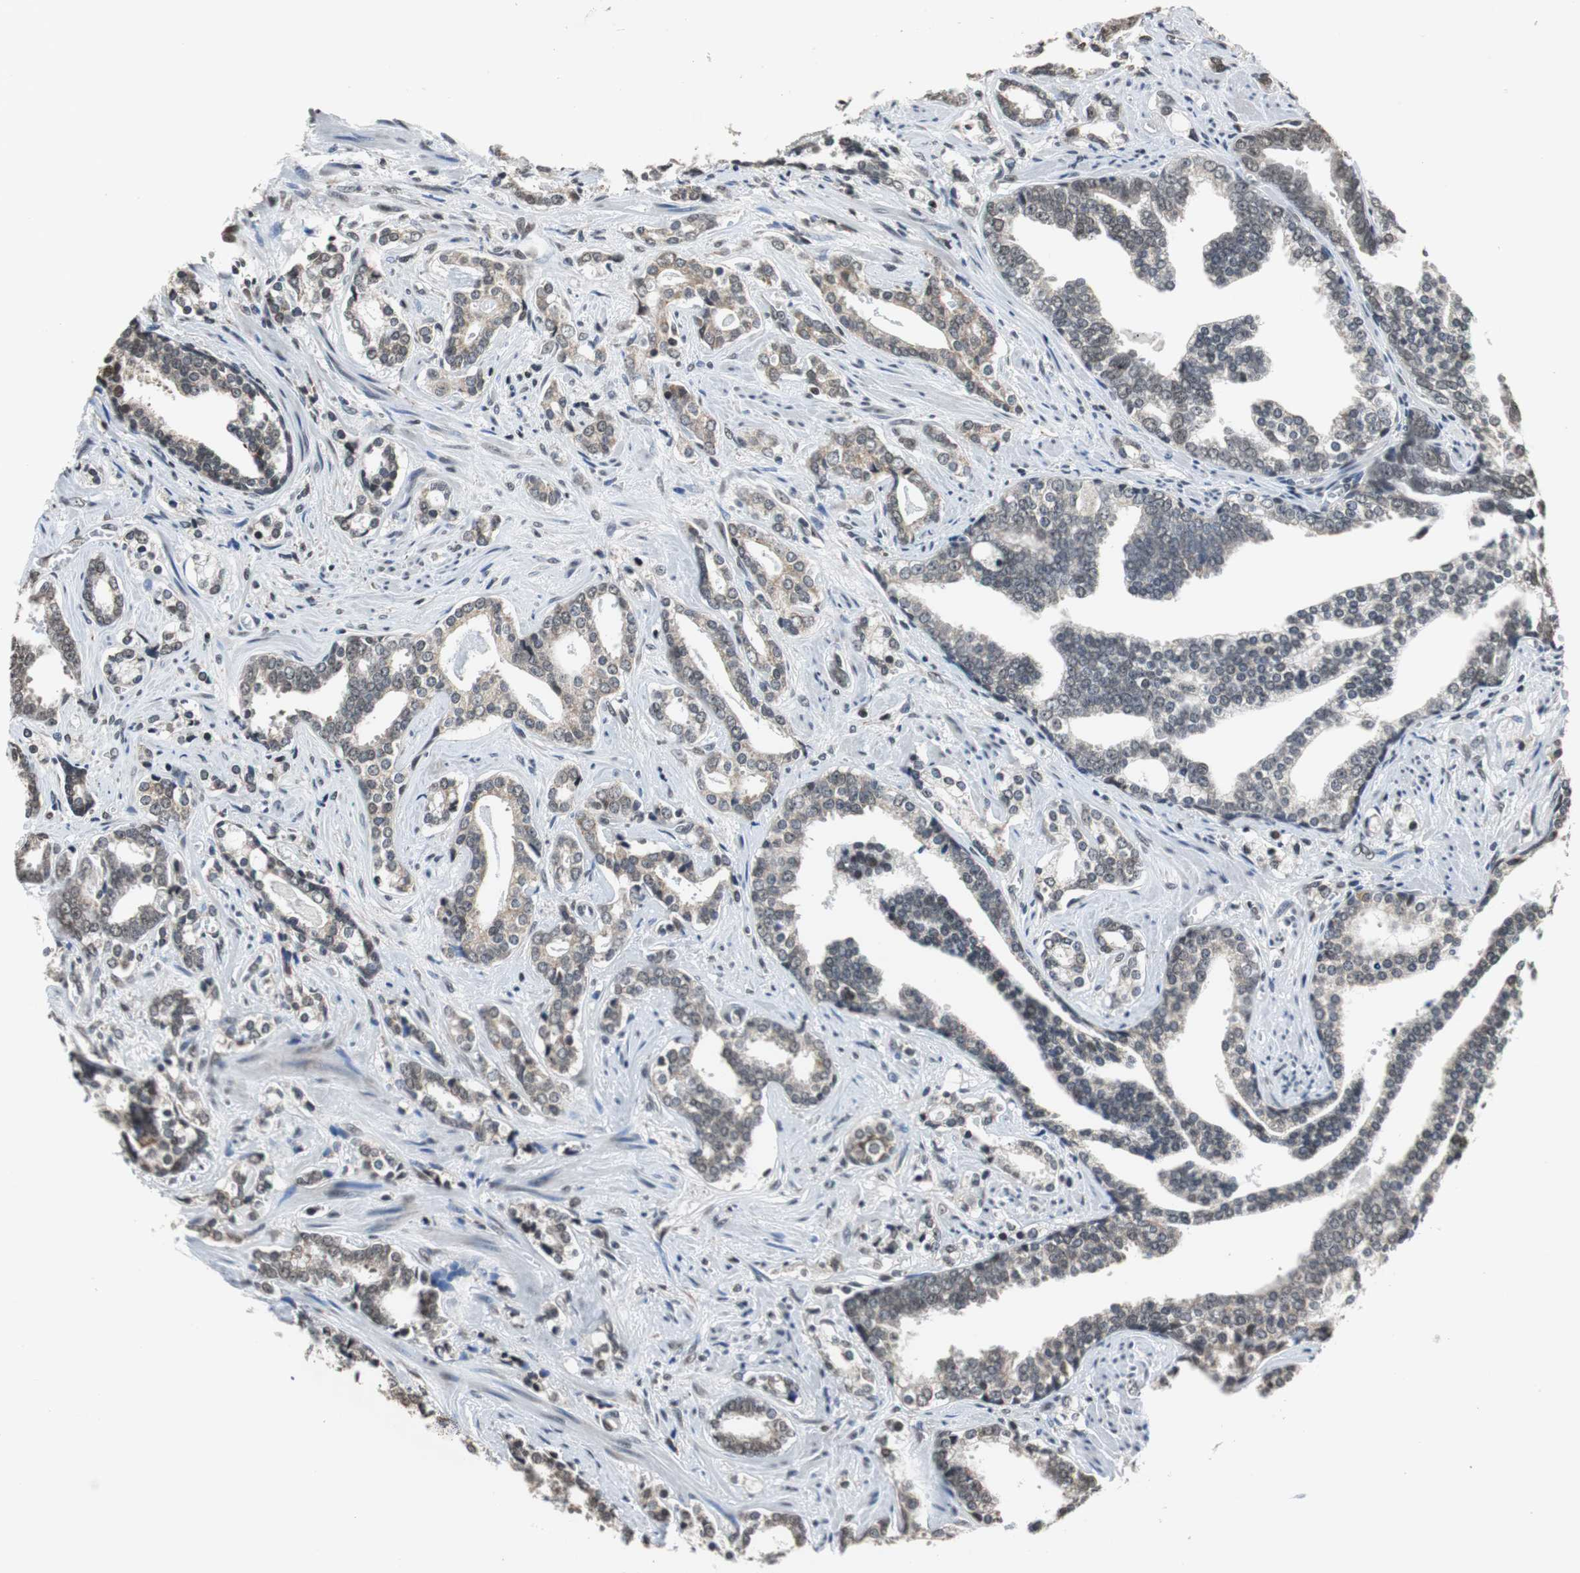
{"staining": {"intensity": "moderate", "quantity": "25%-75%", "location": "cytoplasmic/membranous,nuclear"}, "tissue": "prostate cancer", "cell_type": "Tumor cells", "image_type": "cancer", "snomed": [{"axis": "morphology", "description": "Adenocarcinoma, High grade"}, {"axis": "topography", "description": "Prostate"}], "caption": "This histopathology image shows high-grade adenocarcinoma (prostate) stained with IHC to label a protein in brown. The cytoplasmic/membranous and nuclear of tumor cells show moderate positivity for the protein. Nuclei are counter-stained blue.", "gene": "REST", "patient": {"sex": "male", "age": 67}}